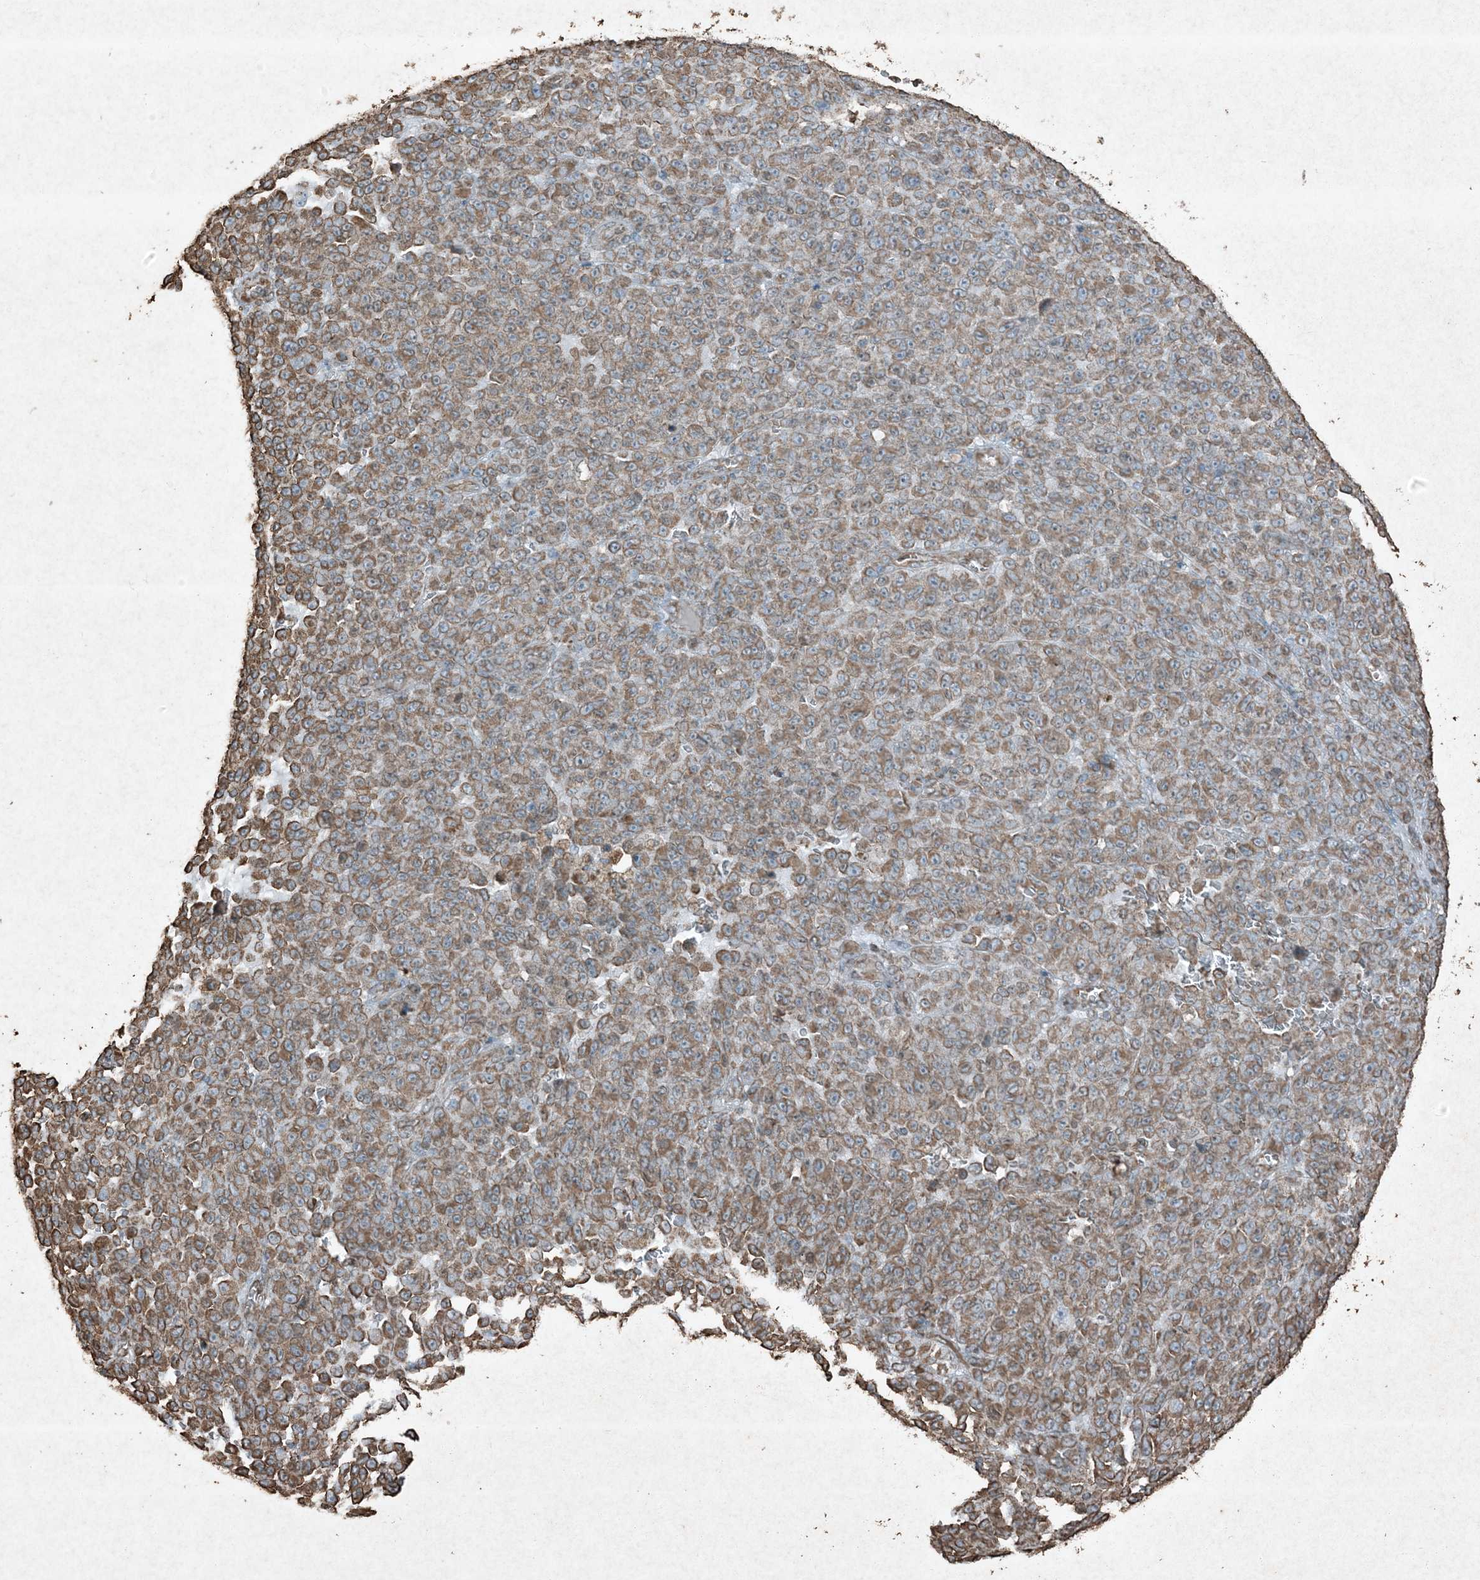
{"staining": {"intensity": "moderate", "quantity": ">75%", "location": "cytoplasmic/membranous"}, "tissue": "melanoma", "cell_type": "Tumor cells", "image_type": "cancer", "snomed": [{"axis": "morphology", "description": "Malignant melanoma, NOS"}, {"axis": "topography", "description": "Skin"}], "caption": "Approximately >75% of tumor cells in melanoma demonstrate moderate cytoplasmic/membranous protein expression as visualized by brown immunohistochemical staining.", "gene": "RYK", "patient": {"sex": "female", "age": 82}}